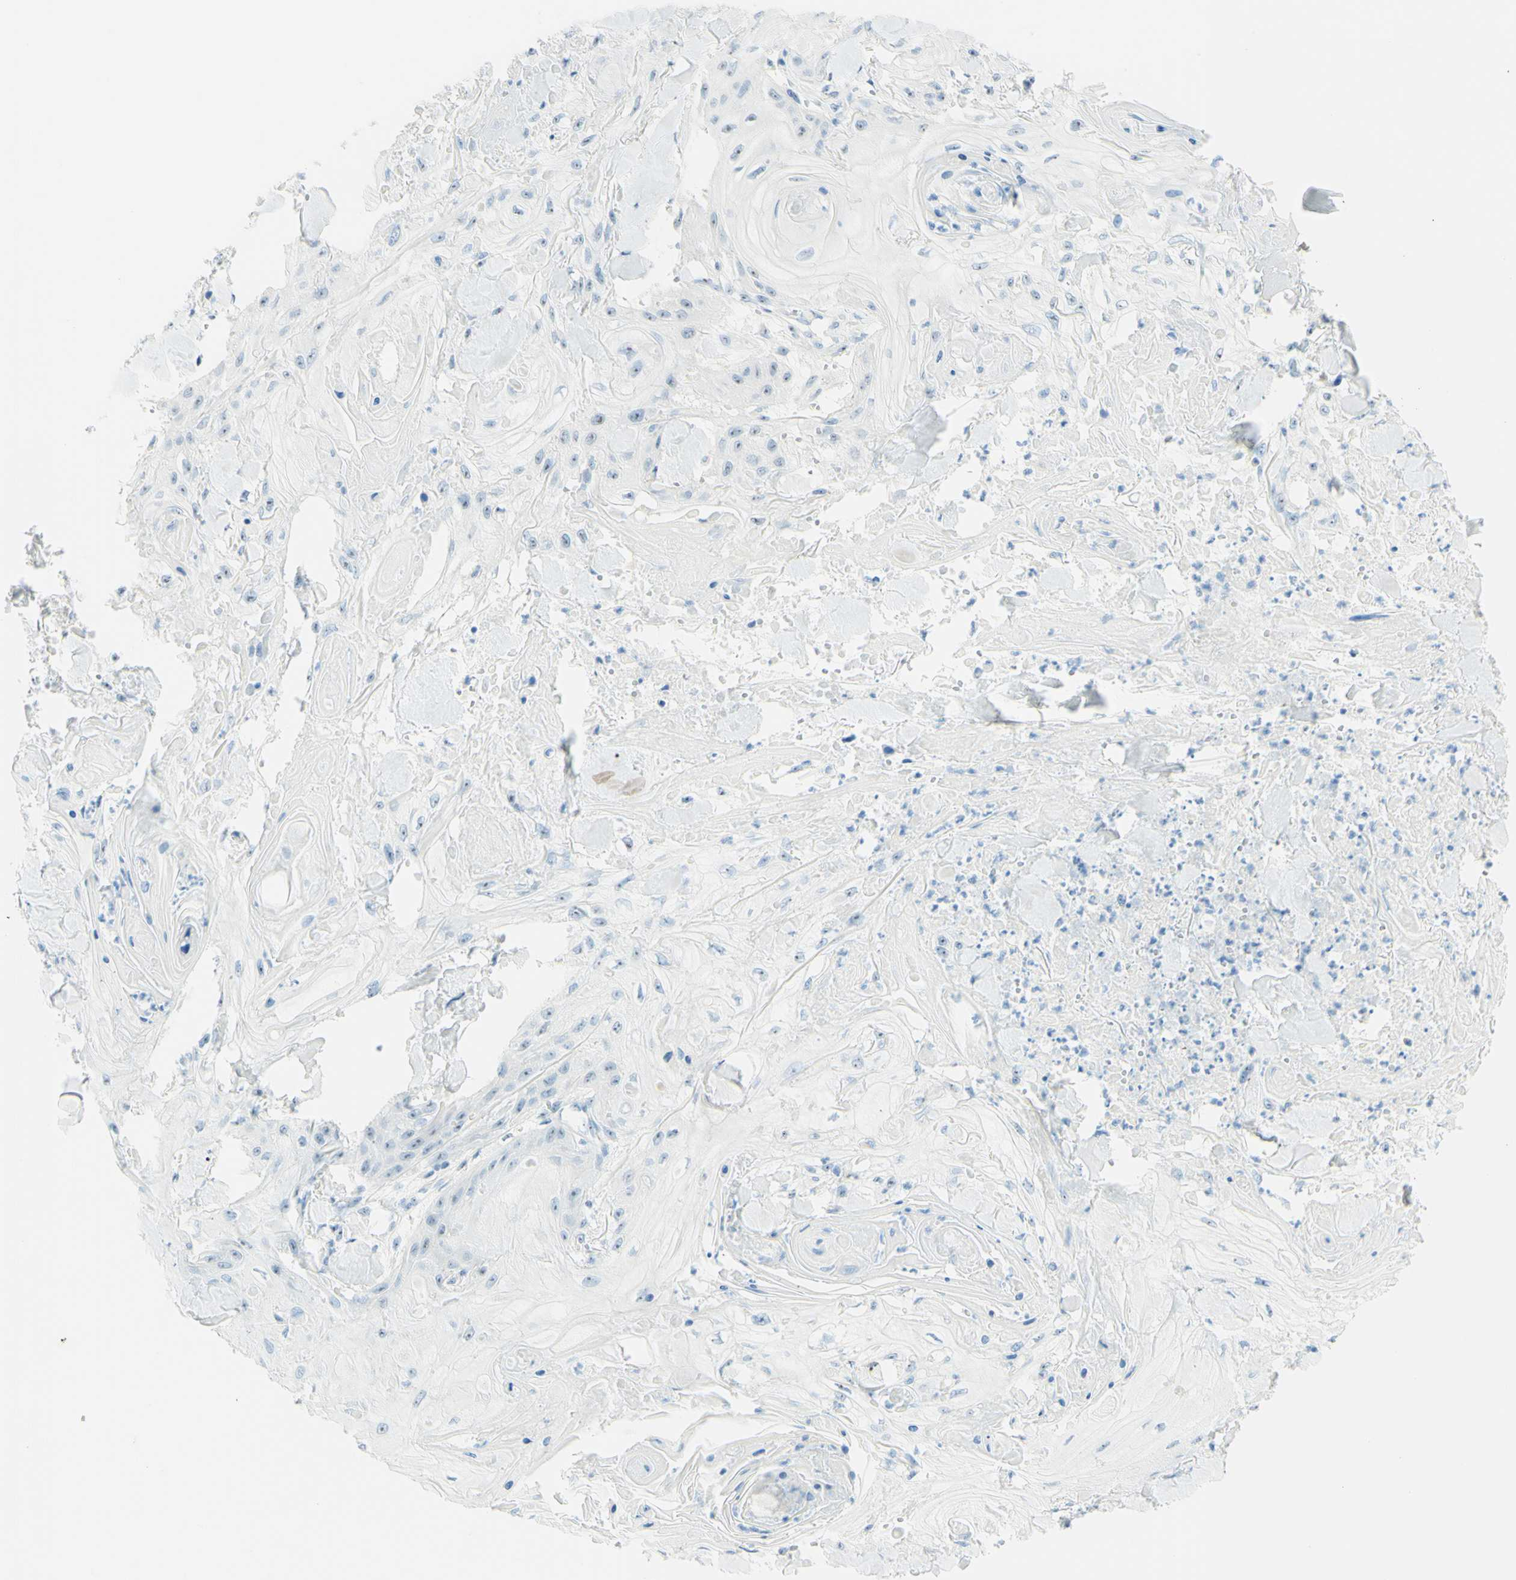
{"staining": {"intensity": "negative", "quantity": "none", "location": "none"}, "tissue": "skin cancer", "cell_type": "Tumor cells", "image_type": "cancer", "snomed": [{"axis": "morphology", "description": "Squamous cell carcinoma, NOS"}, {"axis": "topography", "description": "Skin"}], "caption": "This is an IHC histopathology image of squamous cell carcinoma (skin). There is no staining in tumor cells.", "gene": "FMR1NB", "patient": {"sex": "male", "age": 74}}